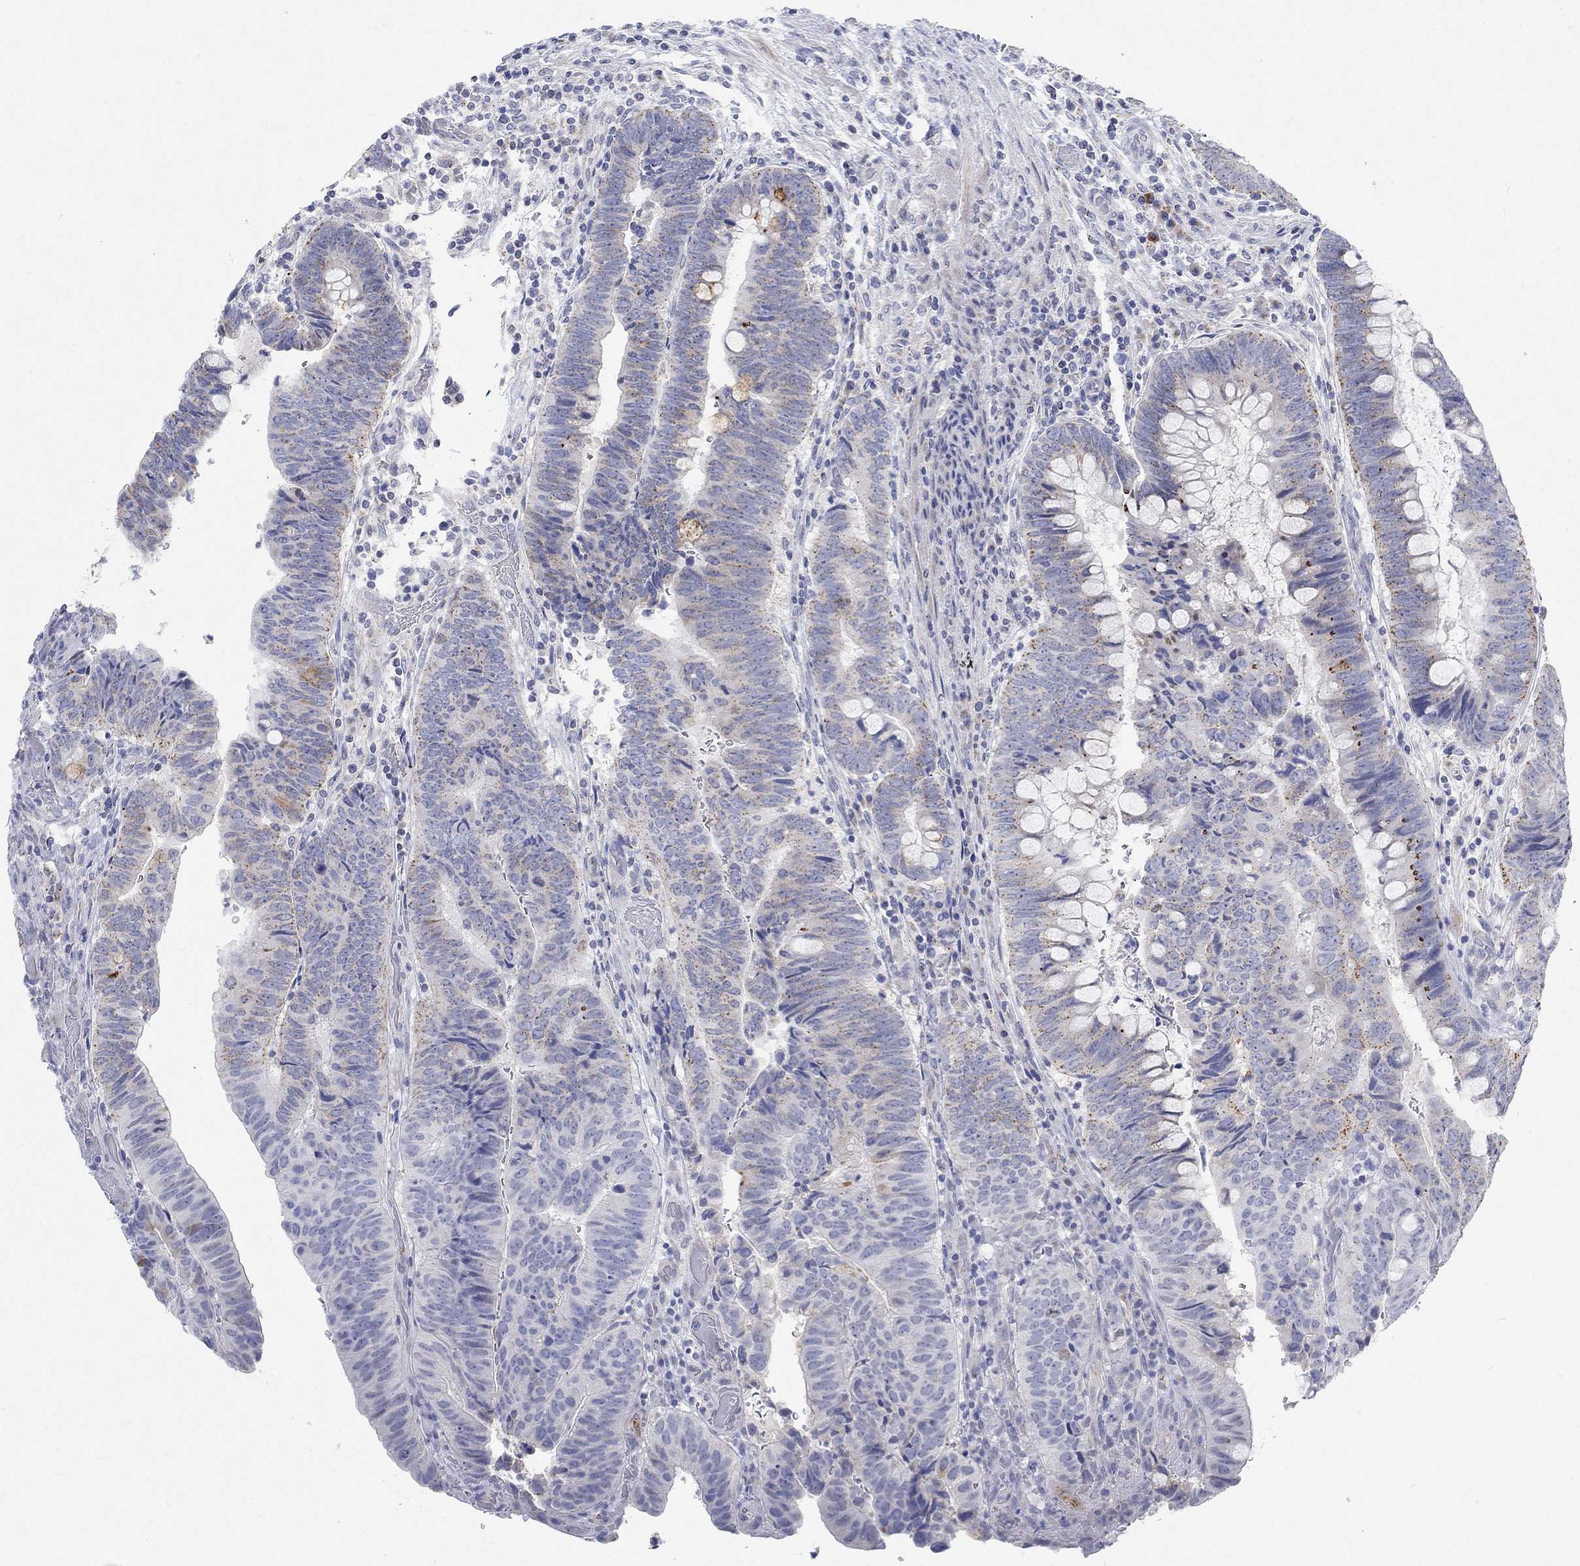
{"staining": {"intensity": "moderate", "quantity": "<25%", "location": "cytoplasmic/membranous"}, "tissue": "colorectal cancer", "cell_type": "Tumor cells", "image_type": "cancer", "snomed": [{"axis": "morphology", "description": "Normal tissue, NOS"}, {"axis": "morphology", "description": "Adenocarcinoma, NOS"}, {"axis": "topography", "description": "Rectum"}], "caption": "DAB (3,3'-diaminobenzidine) immunohistochemical staining of adenocarcinoma (colorectal) reveals moderate cytoplasmic/membranous protein expression in approximately <25% of tumor cells. The protein of interest is stained brown, and the nuclei are stained in blue (DAB (3,3'-diaminobenzidine) IHC with brightfield microscopy, high magnification).", "gene": "NAV3", "patient": {"sex": "male", "age": 92}}